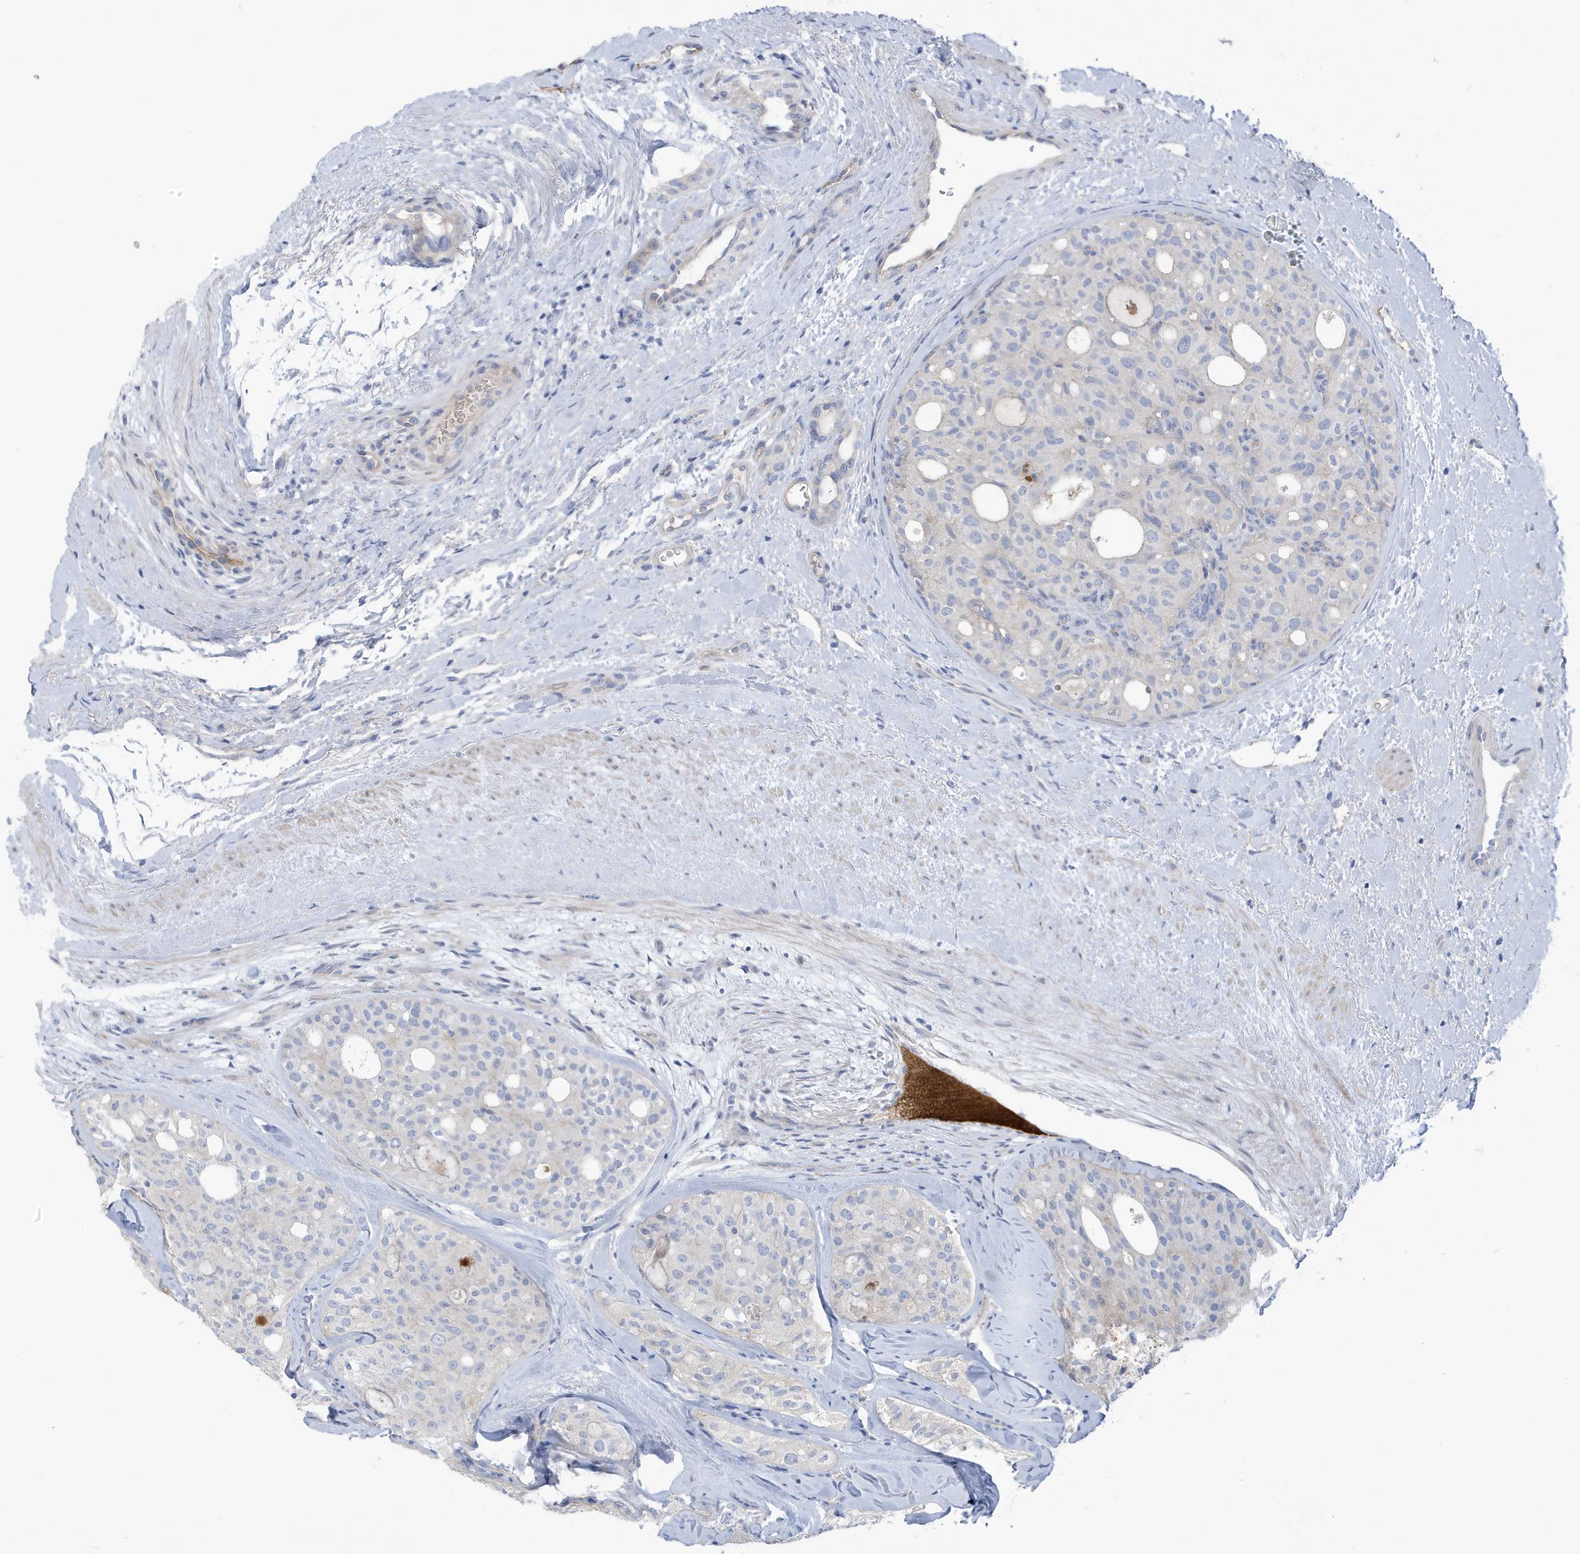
{"staining": {"intensity": "negative", "quantity": "none", "location": "none"}, "tissue": "thyroid cancer", "cell_type": "Tumor cells", "image_type": "cancer", "snomed": [{"axis": "morphology", "description": "Follicular adenoma carcinoma, NOS"}, {"axis": "topography", "description": "Thyroid gland"}], "caption": "Immunohistochemical staining of human thyroid cancer (follicular adenoma carcinoma) exhibits no significant expression in tumor cells.", "gene": "ATP13A5", "patient": {"sex": "male", "age": 75}}